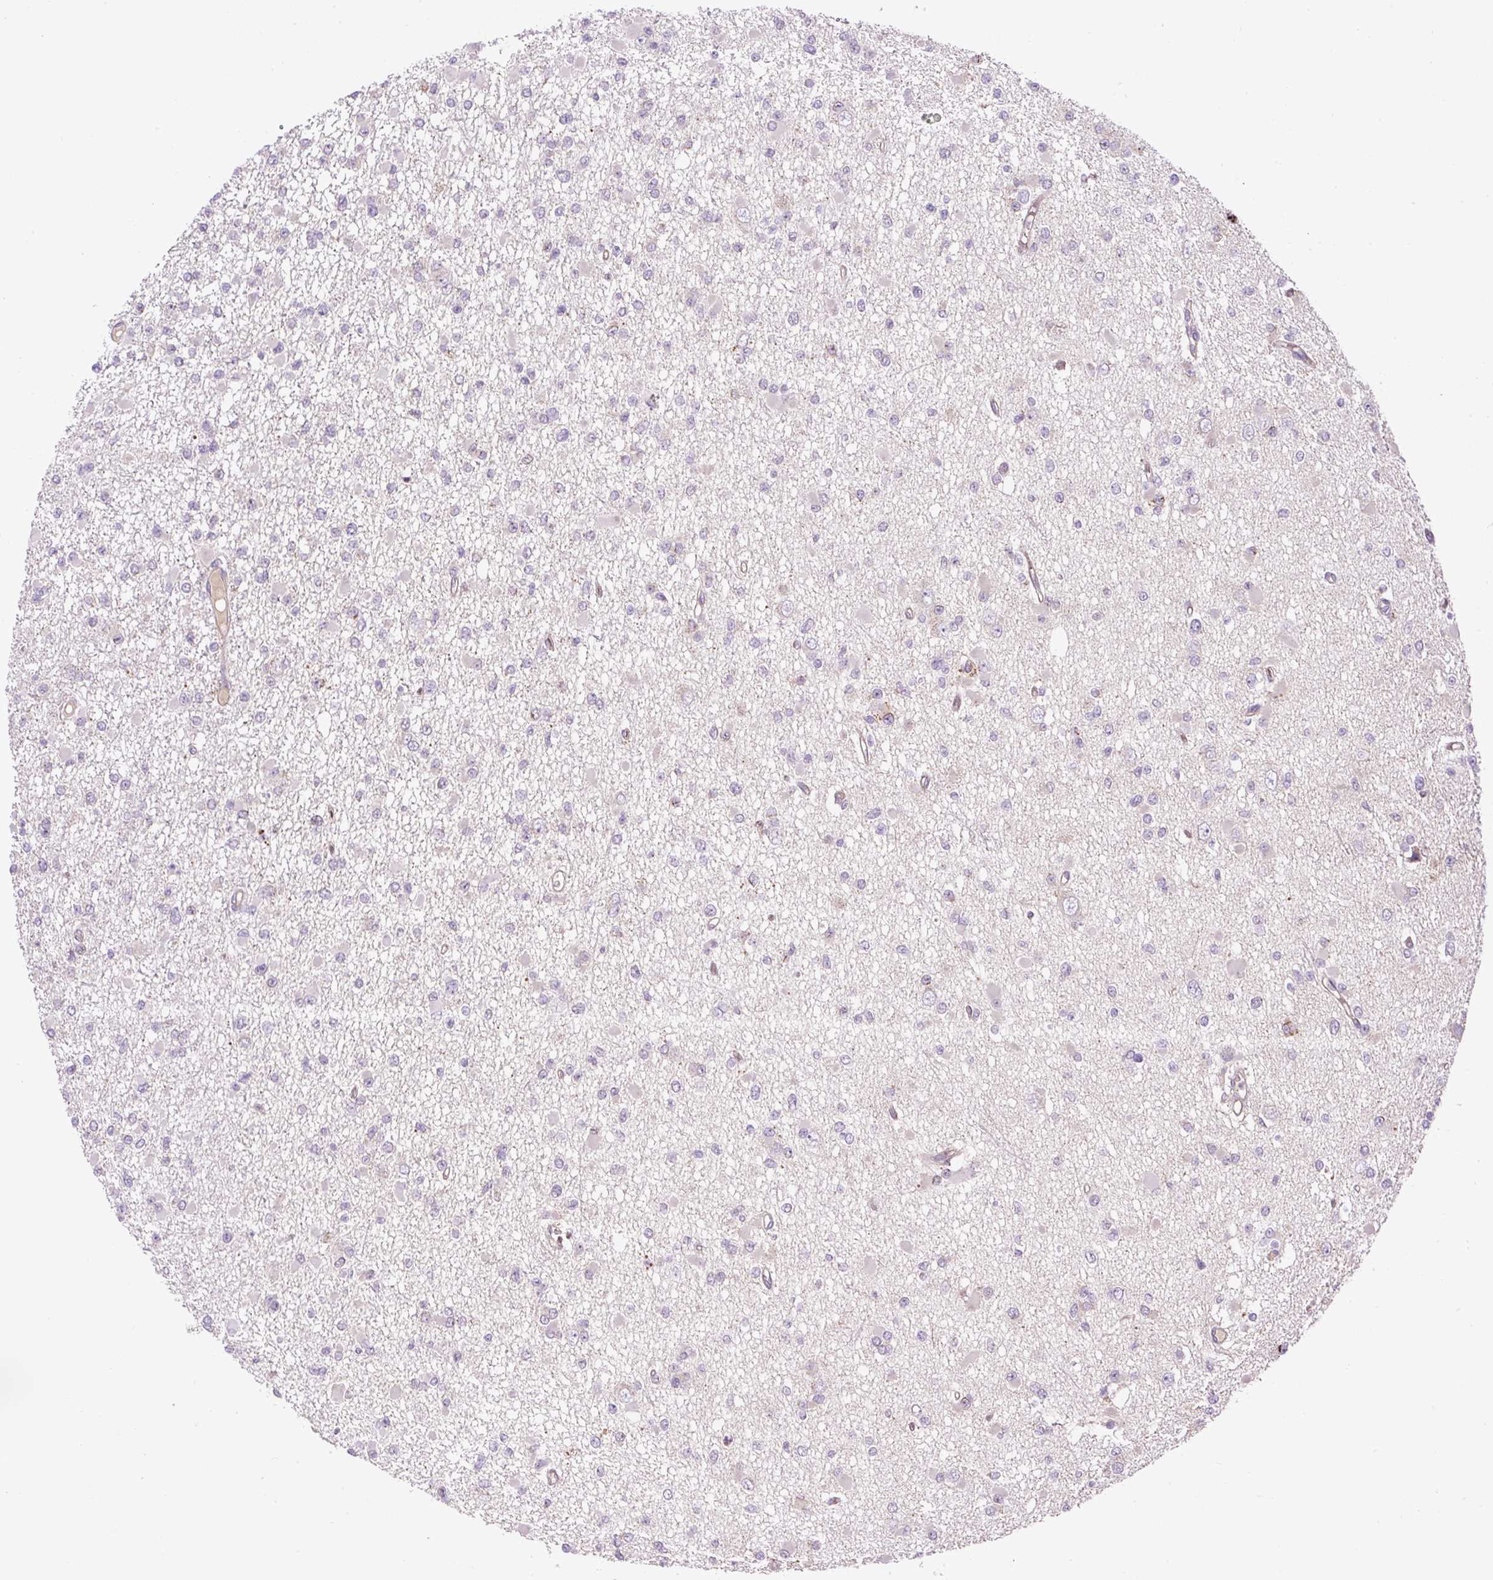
{"staining": {"intensity": "negative", "quantity": "none", "location": "none"}, "tissue": "glioma", "cell_type": "Tumor cells", "image_type": "cancer", "snomed": [{"axis": "morphology", "description": "Glioma, malignant, Low grade"}, {"axis": "topography", "description": "Brain"}], "caption": "Malignant glioma (low-grade) was stained to show a protein in brown. There is no significant expression in tumor cells.", "gene": "ZNF547", "patient": {"sex": "female", "age": 22}}